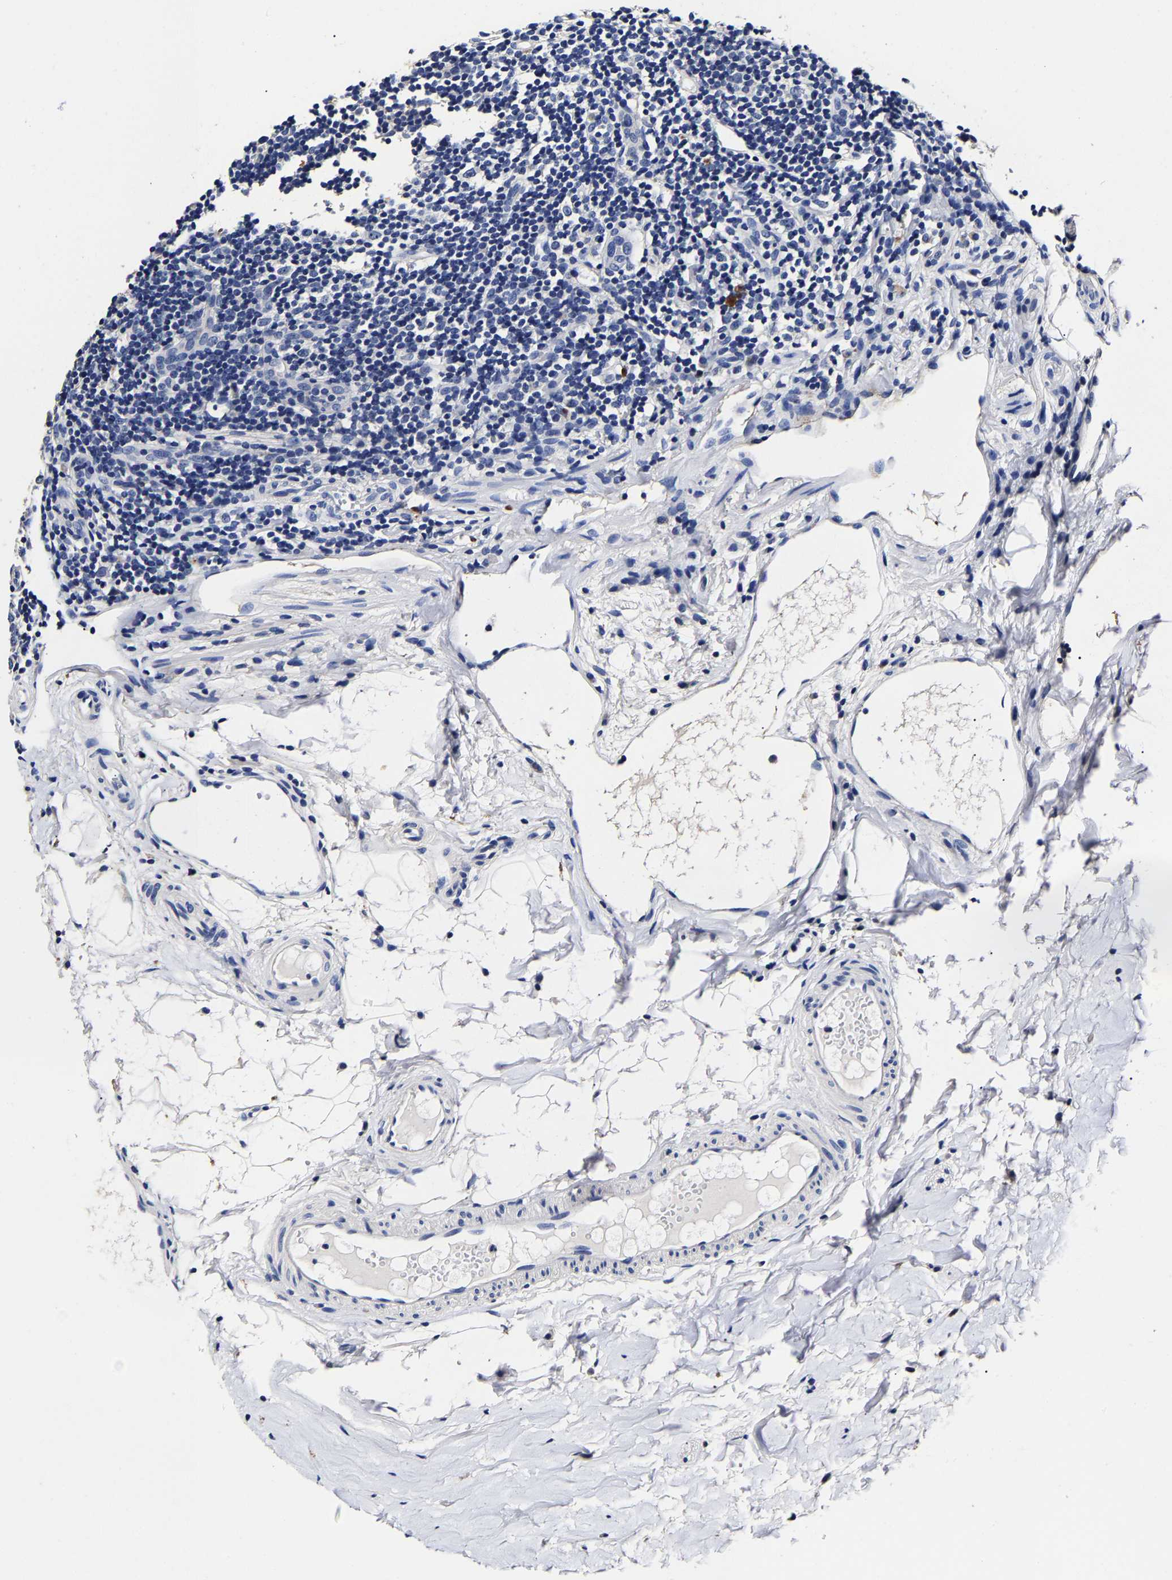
{"staining": {"intensity": "negative", "quantity": "none", "location": "none"}, "tissue": "appendix", "cell_type": "Glandular cells", "image_type": "normal", "snomed": [{"axis": "morphology", "description": "Normal tissue, NOS"}, {"axis": "topography", "description": "Appendix"}], "caption": "Protein analysis of unremarkable appendix displays no significant positivity in glandular cells.", "gene": "AKAP4", "patient": {"sex": "female", "age": 20}}